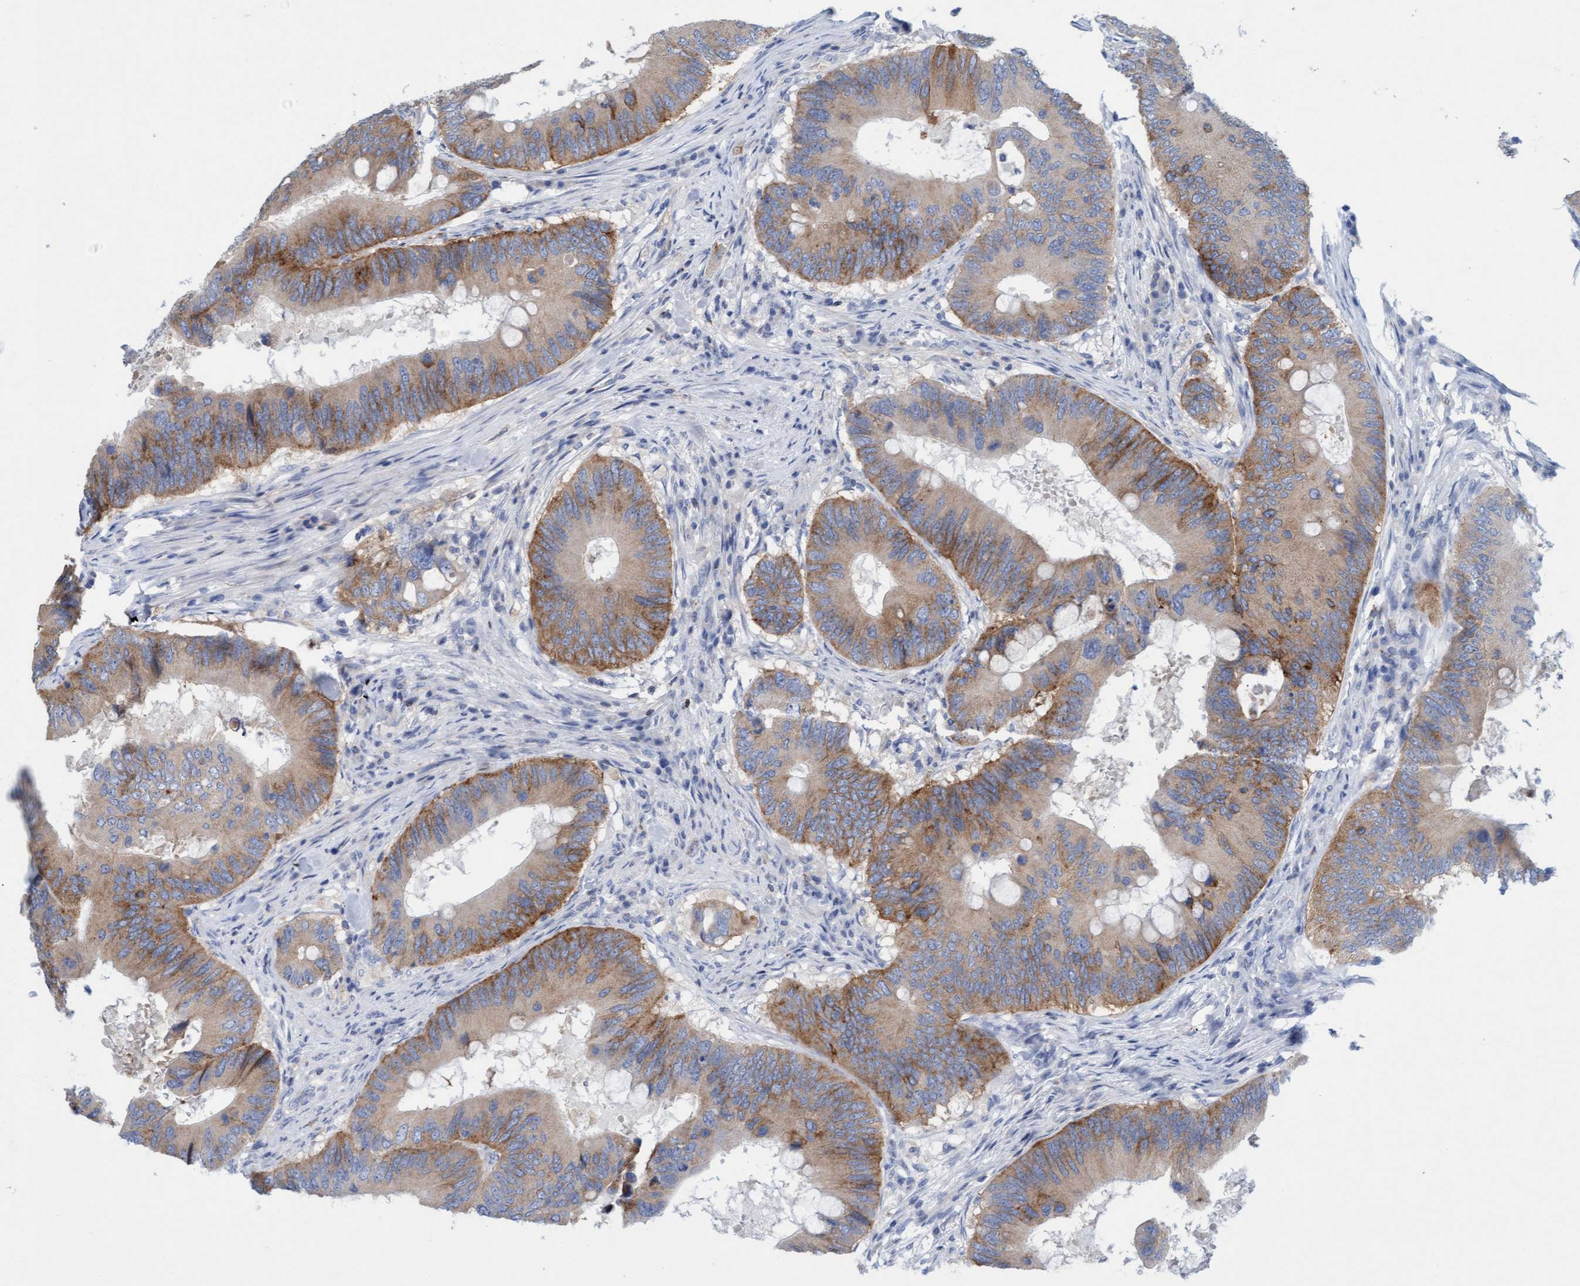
{"staining": {"intensity": "moderate", "quantity": ">75%", "location": "cytoplasmic/membranous"}, "tissue": "colorectal cancer", "cell_type": "Tumor cells", "image_type": "cancer", "snomed": [{"axis": "morphology", "description": "Adenocarcinoma, NOS"}, {"axis": "topography", "description": "Colon"}], "caption": "This histopathology image exhibits colorectal cancer (adenocarcinoma) stained with immunohistochemistry to label a protein in brown. The cytoplasmic/membranous of tumor cells show moderate positivity for the protein. Nuclei are counter-stained blue.", "gene": "SIGIRR", "patient": {"sex": "male", "age": 71}}